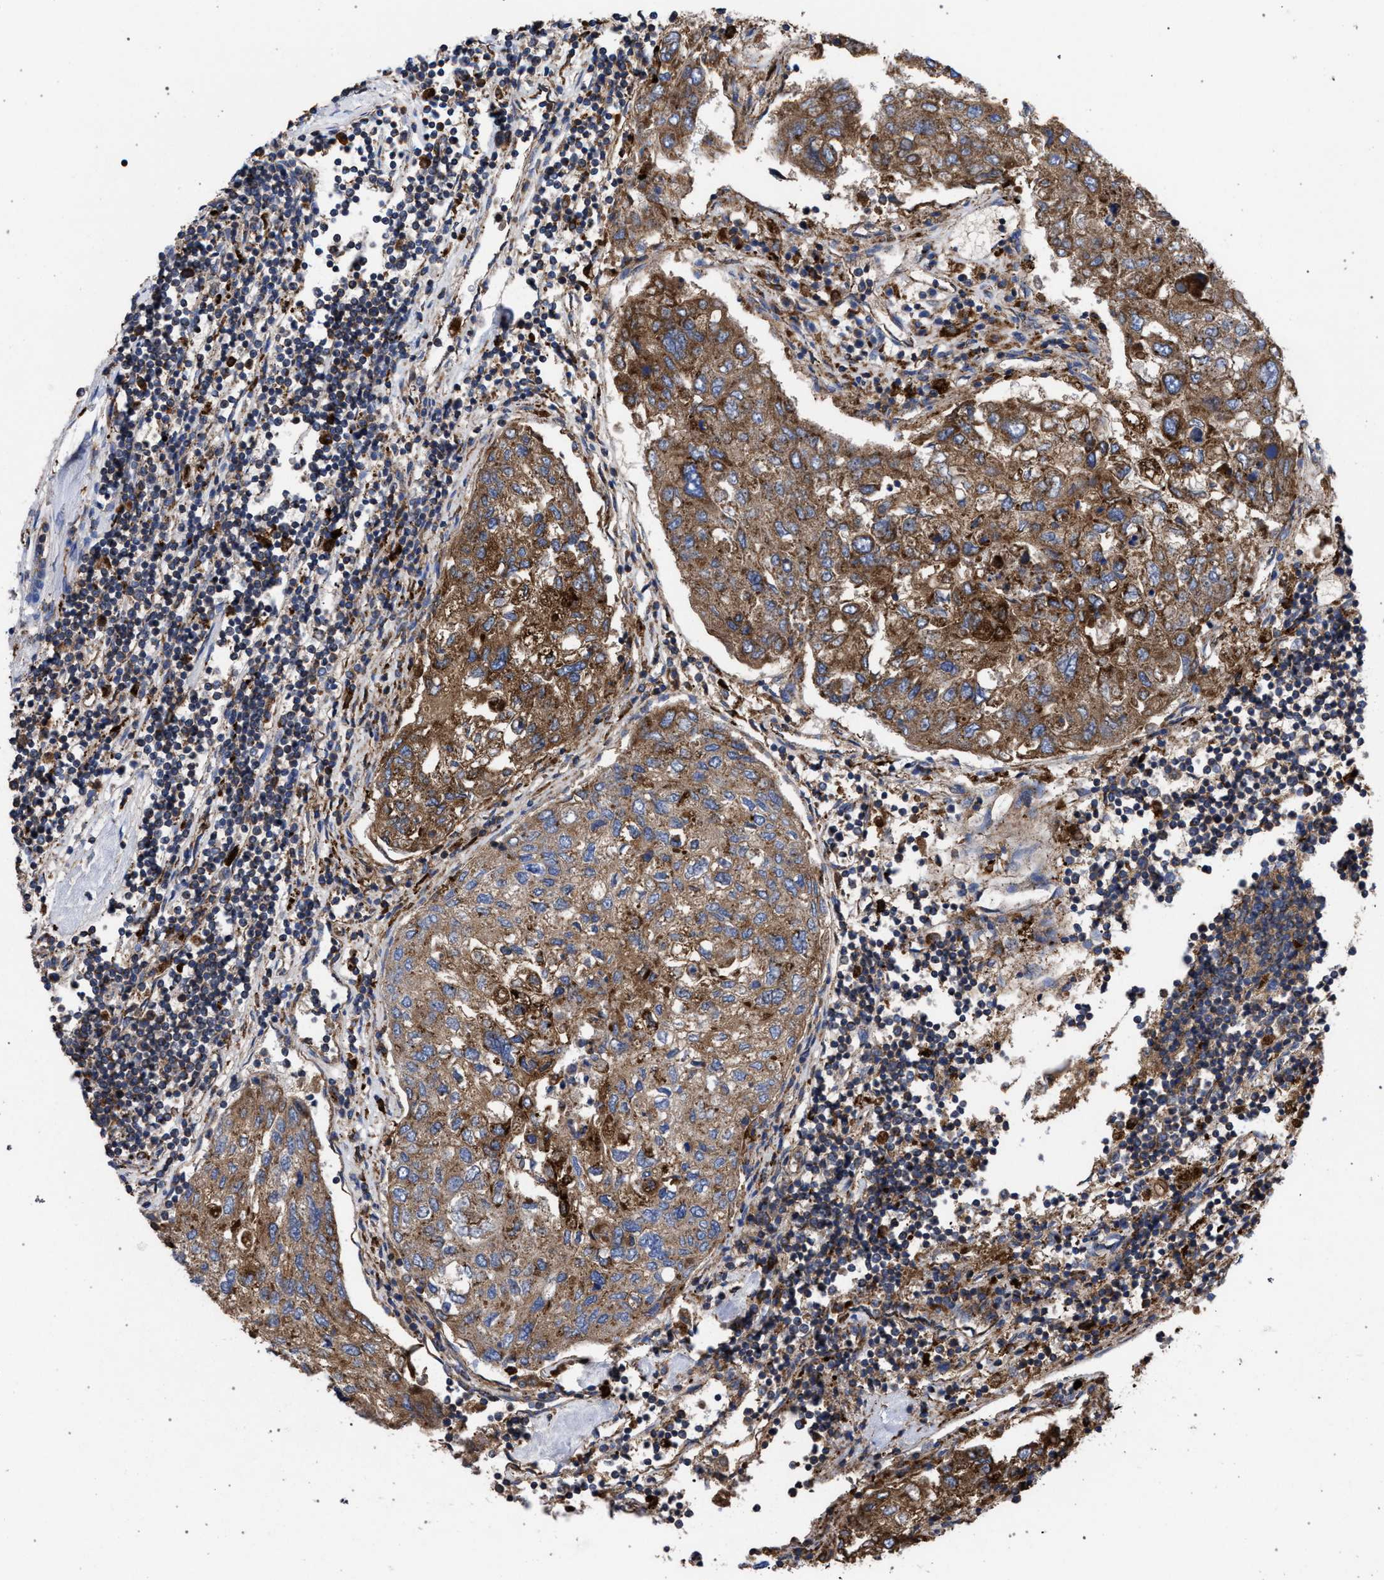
{"staining": {"intensity": "strong", "quantity": ">75%", "location": "cytoplasmic/membranous"}, "tissue": "urothelial cancer", "cell_type": "Tumor cells", "image_type": "cancer", "snomed": [{"axis": "morphology", "description": "Urothelial carcinoma, High grade"}, {"axis": "topography", "description": "Lymph node"}, {"axis": "topography", "description": "Urinary bladder"}], "caption": "Tumor cells reveal strong cytoplasmic/membranous positivity in about >75% of cells in urothelial carcinoma (high-grade).", "gene": "PPT1", "patient": {"sex": "male", "age": 51}}